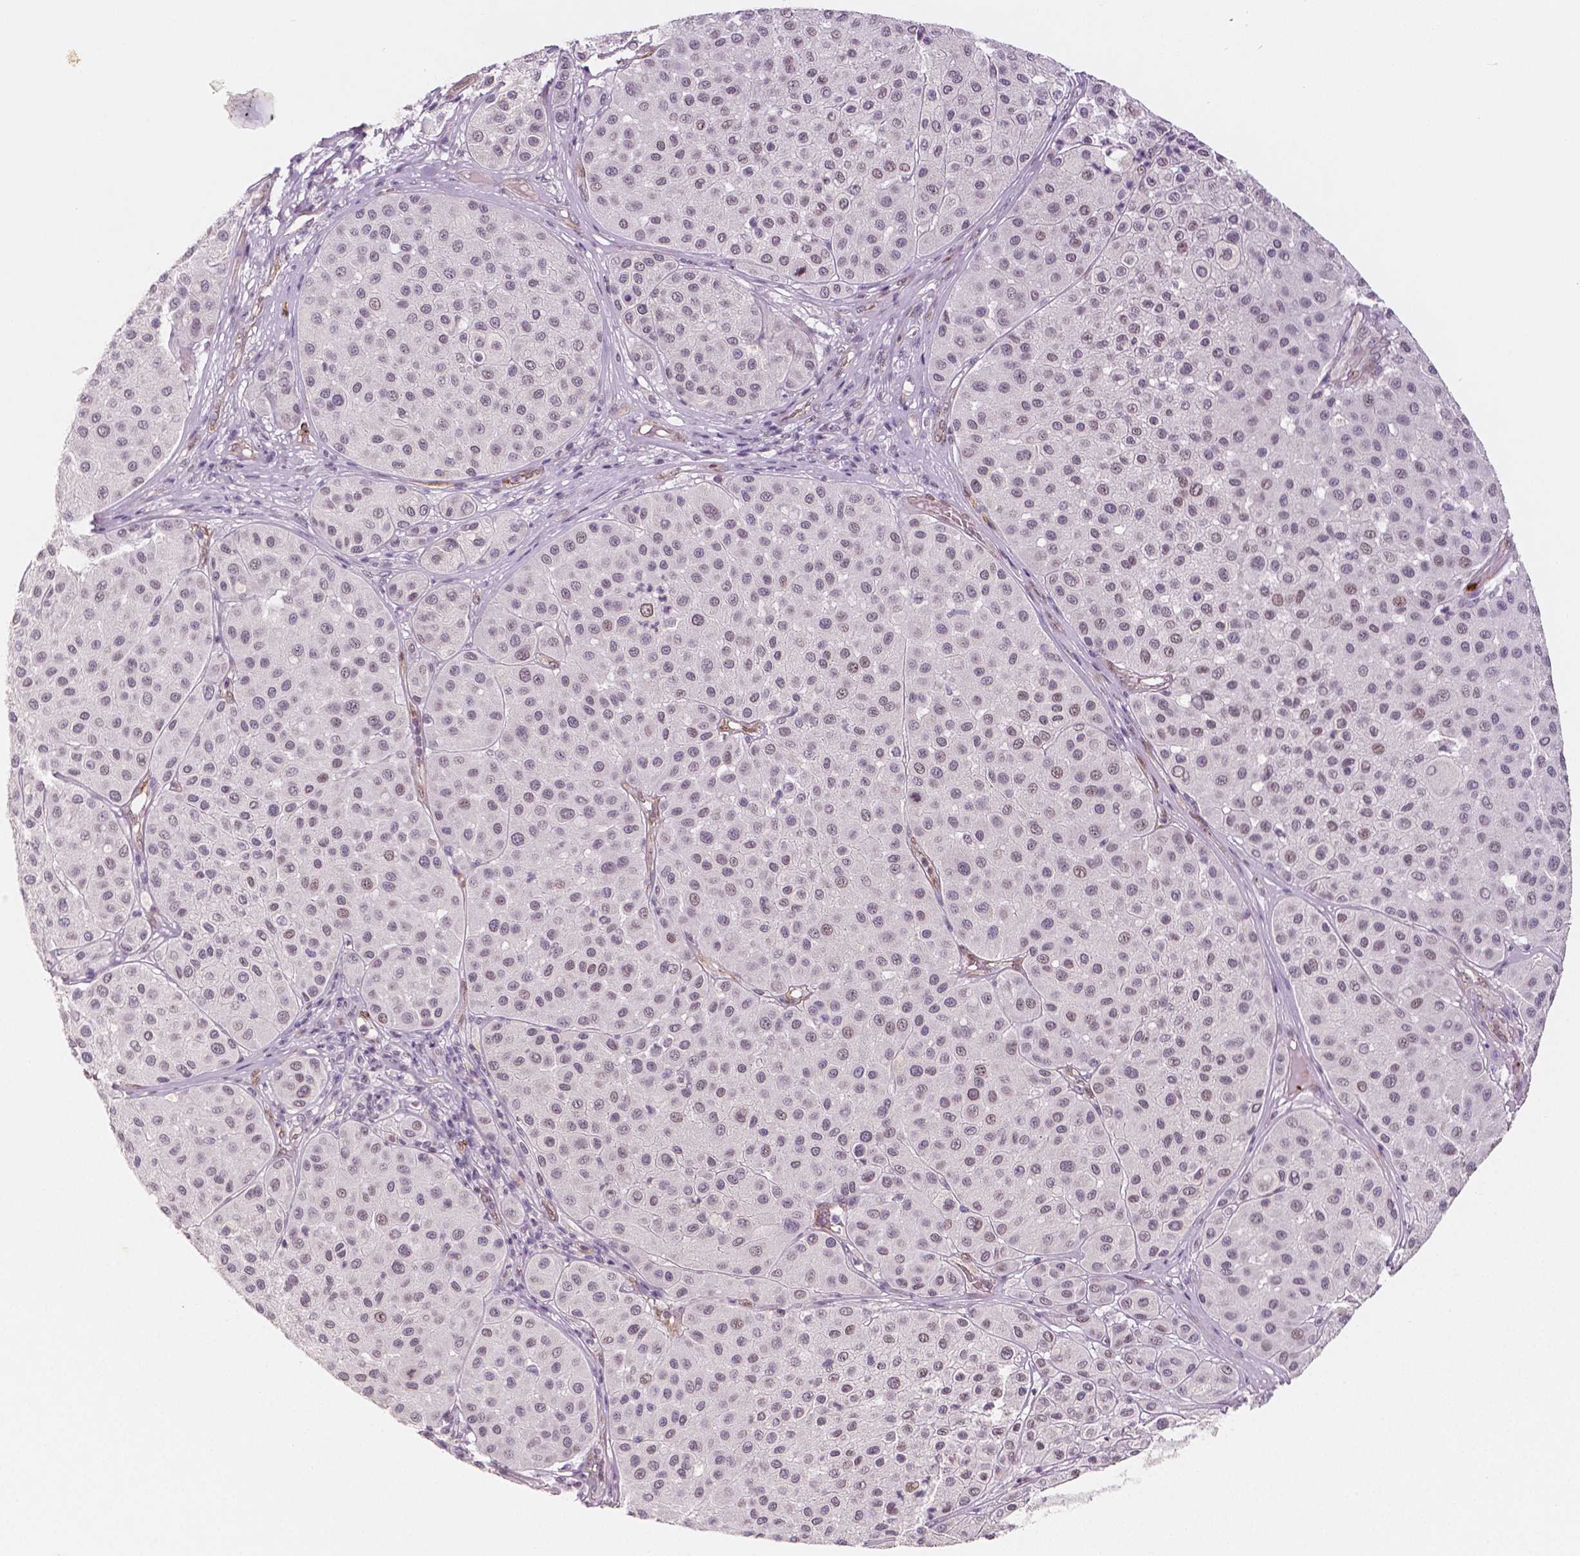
{"staining": {"intensity": "weak", "quantity": "<25%", "location": "nuclear"}, "tissue": "melanoma", "cell_type": "Tumor cells", "image_type": "cancer", "snomed": [{"axis": "morphology", "description": "Malignant melanoma, Metastatic site"}, {"axis": "topography", "description": "Smooth muscle"}], "caption": "Immunohistochemical staining of human malignant melanoma (metastatic site) shows no significant positivity in tumor cells. Brightfield microscopy of immunohistochemistry stained with DAB (3,3'-diaminobenzidine) (brown) and hematoxylin (blue), captured at high magnification.", "gene": "KDM5B", "patient": {"sex": "male", "age": 41}}